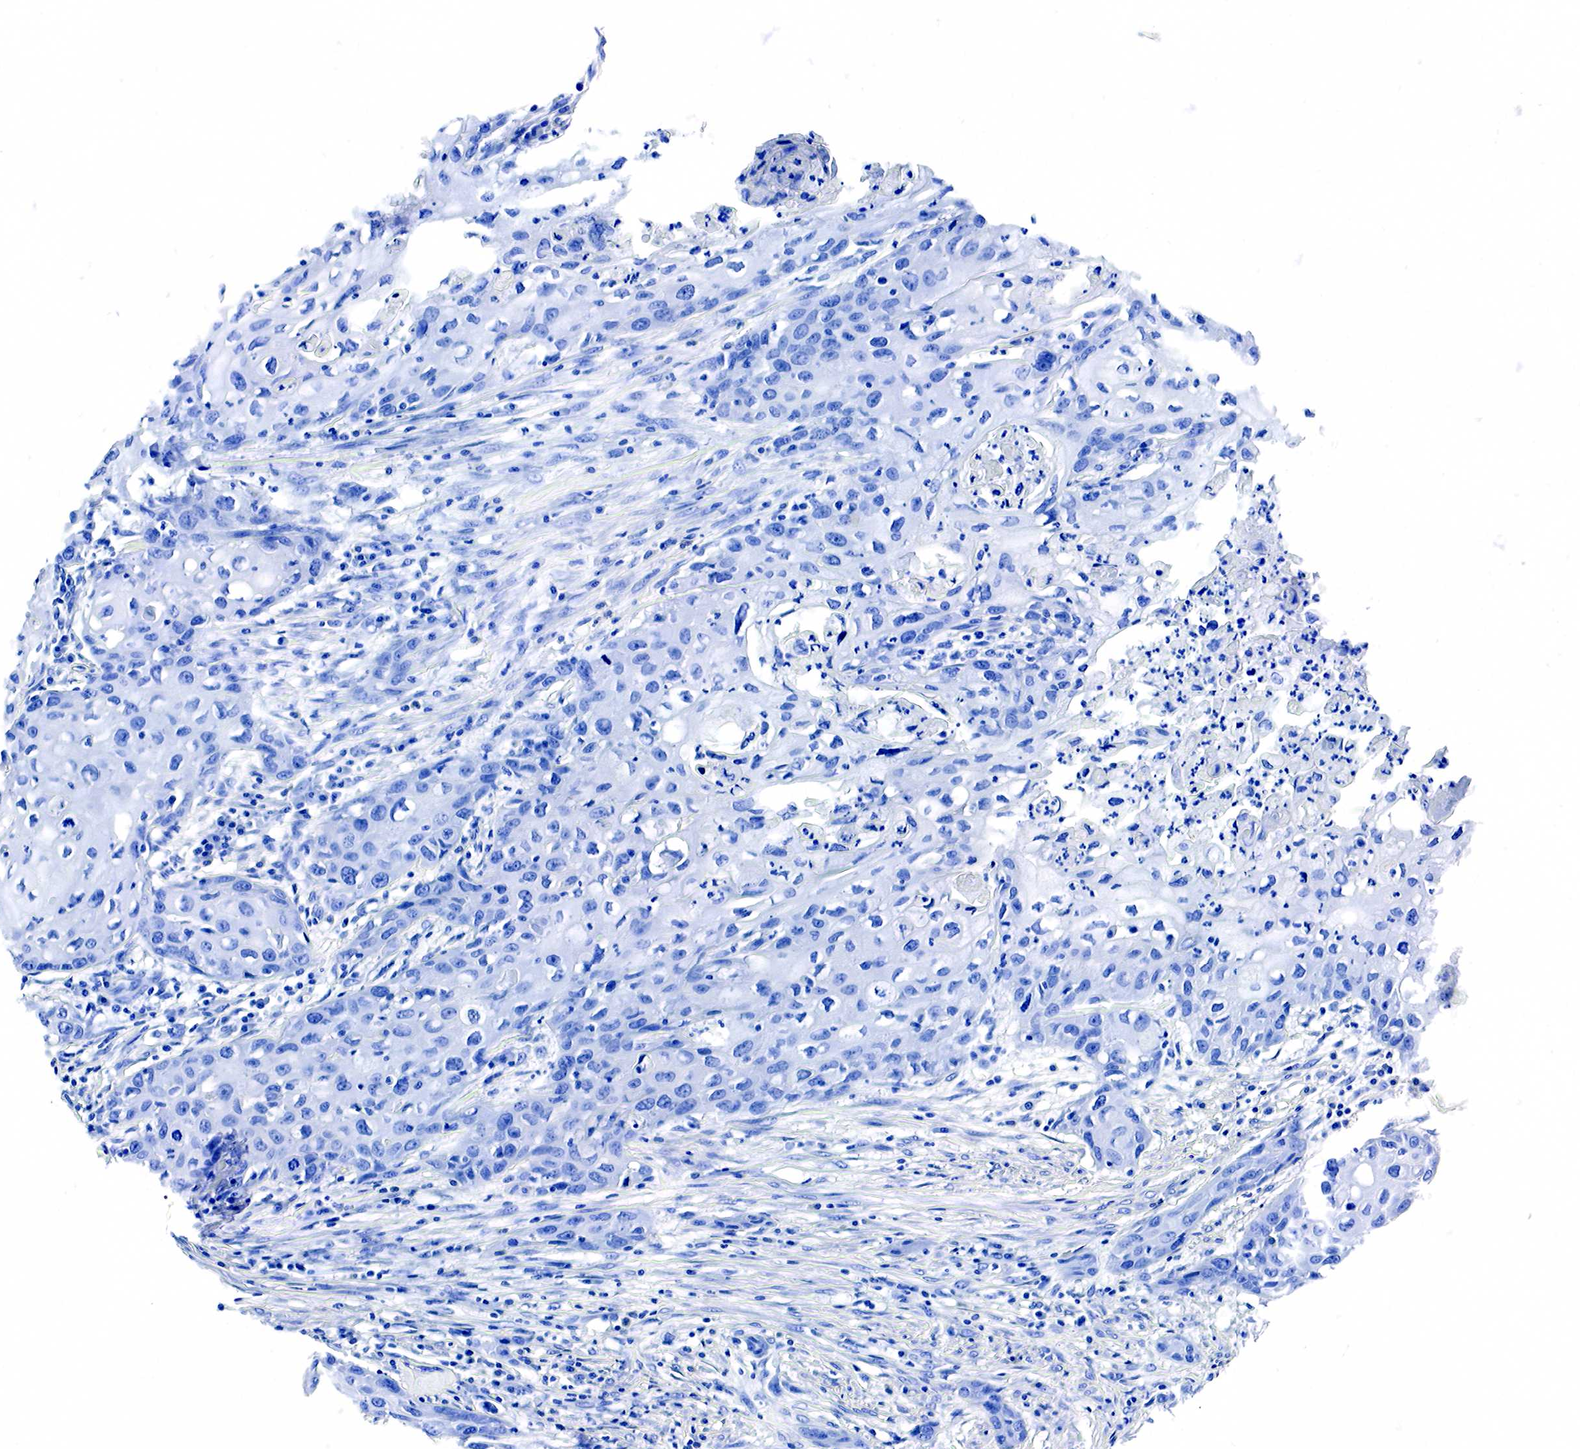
{"staining": {"intensity": "negative", "quantity": "none", "location": "none"}, "tissue": "urothelial cancer", "cell_type": "Tumor cells", "image_type": "cancer", "snomed": [{"axis": "morphology", "description": "Urothelial carcinoma, High grade"}, {"axis": "topography", "description": "Urinary bladder"}], "caption": "The immunohistochemistry (IHC) photomicrograph has no significant expression in tumor cells of urothelial cancer tissue.", "gene": "ACP3", "patient": {"sex": "male", "age": 54}}